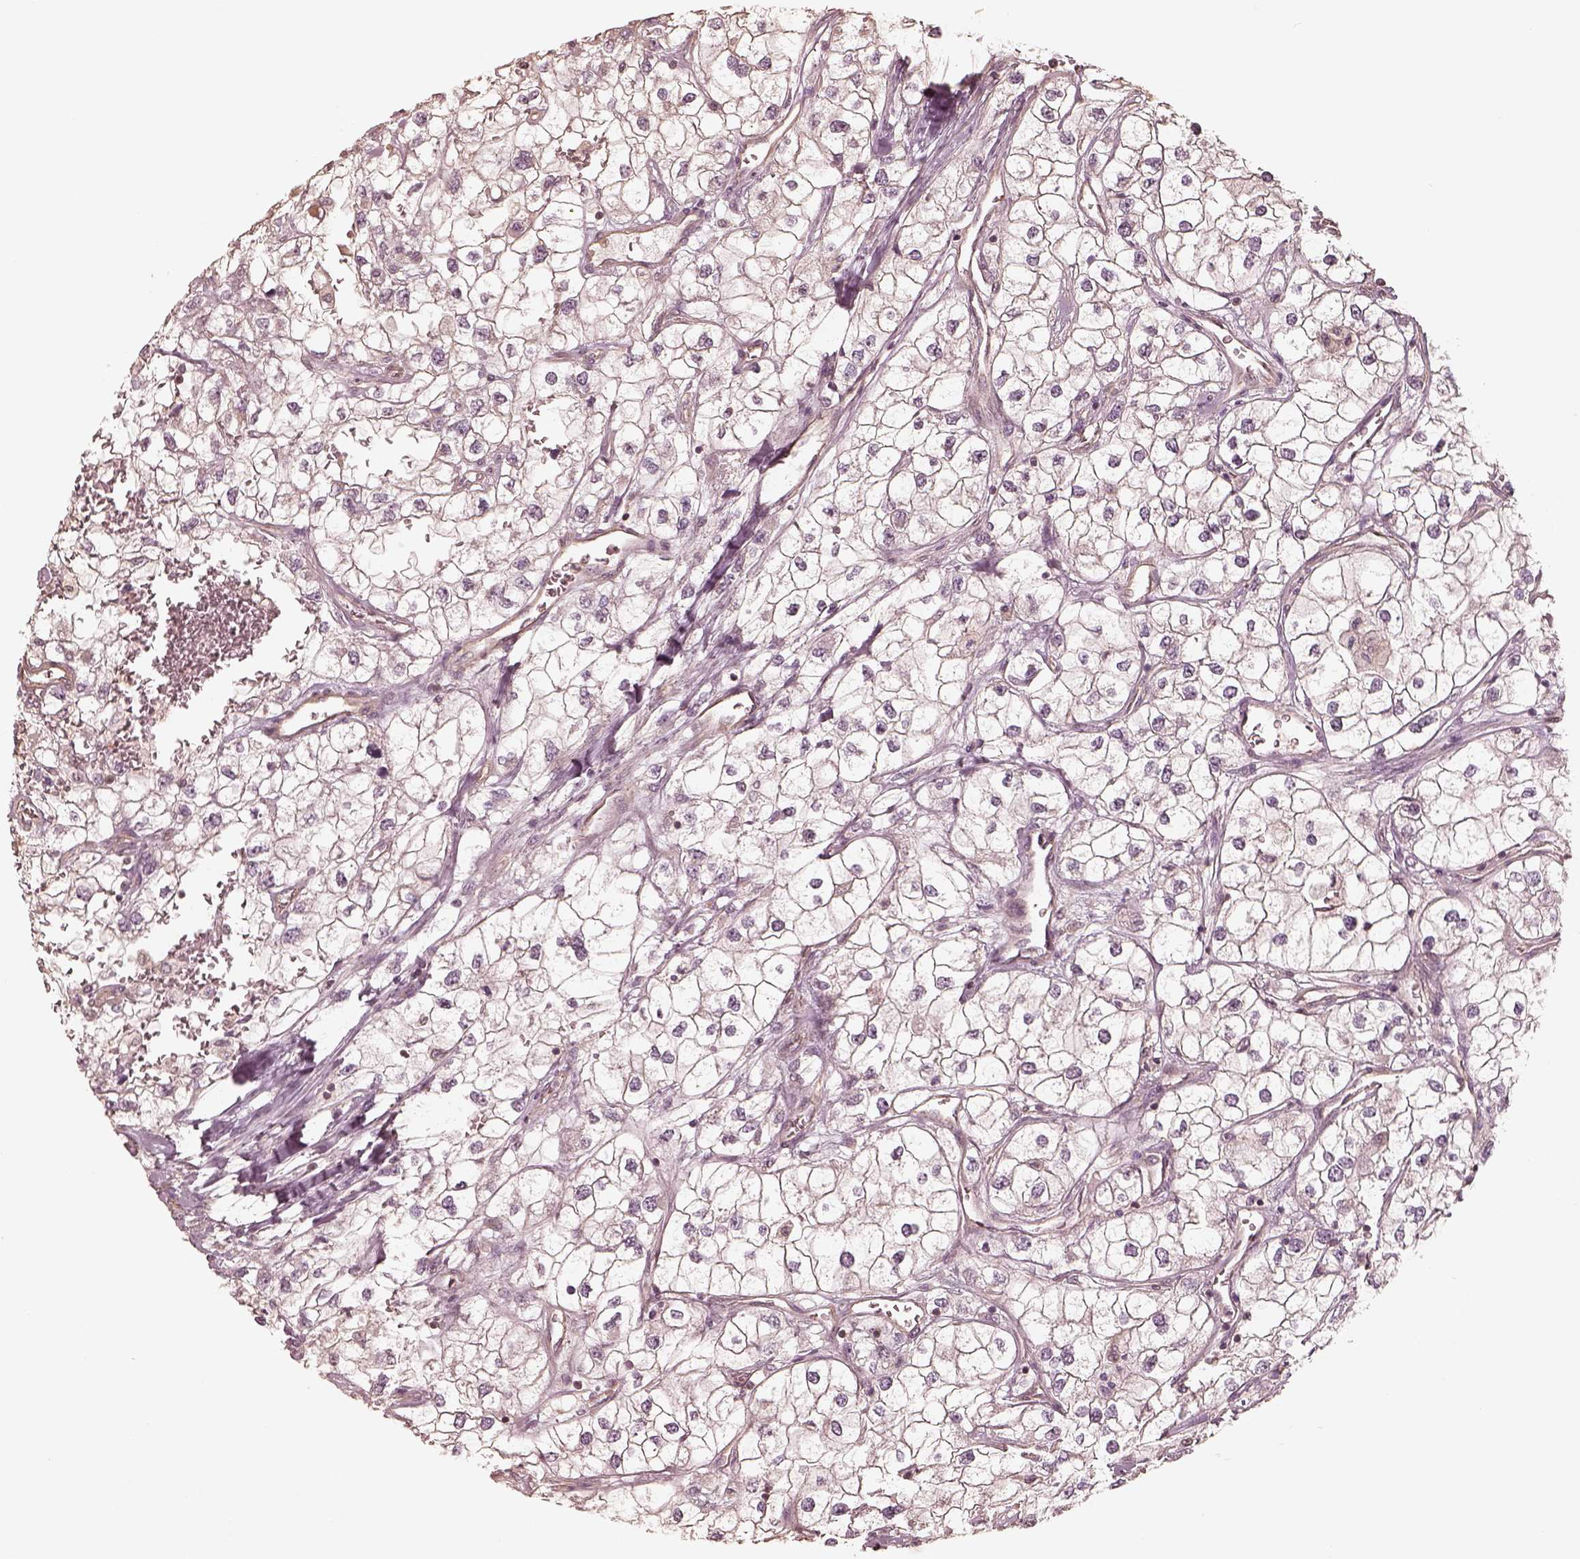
{"staining": {"intensity": "negative", "quantity": "none", "location": "none"}, "tissue": "renal cancer", "cell_type": "Tumor cells", "image_type": "cancer", "snomed": [{"axis": "morphology", "description": "Adenocarcinoma, NOS"}, {"axis": "topography", "description": "Kidney"}], "caption": "IHC histopathology image of neoplastic tissue: human renal cancer stained with DAB (3,3'-diaminobenzidine) exhibits no significant protein expression in tumor cells.", "gene": "KIF5C", "patient": {"sex": "male", "age": 59}}